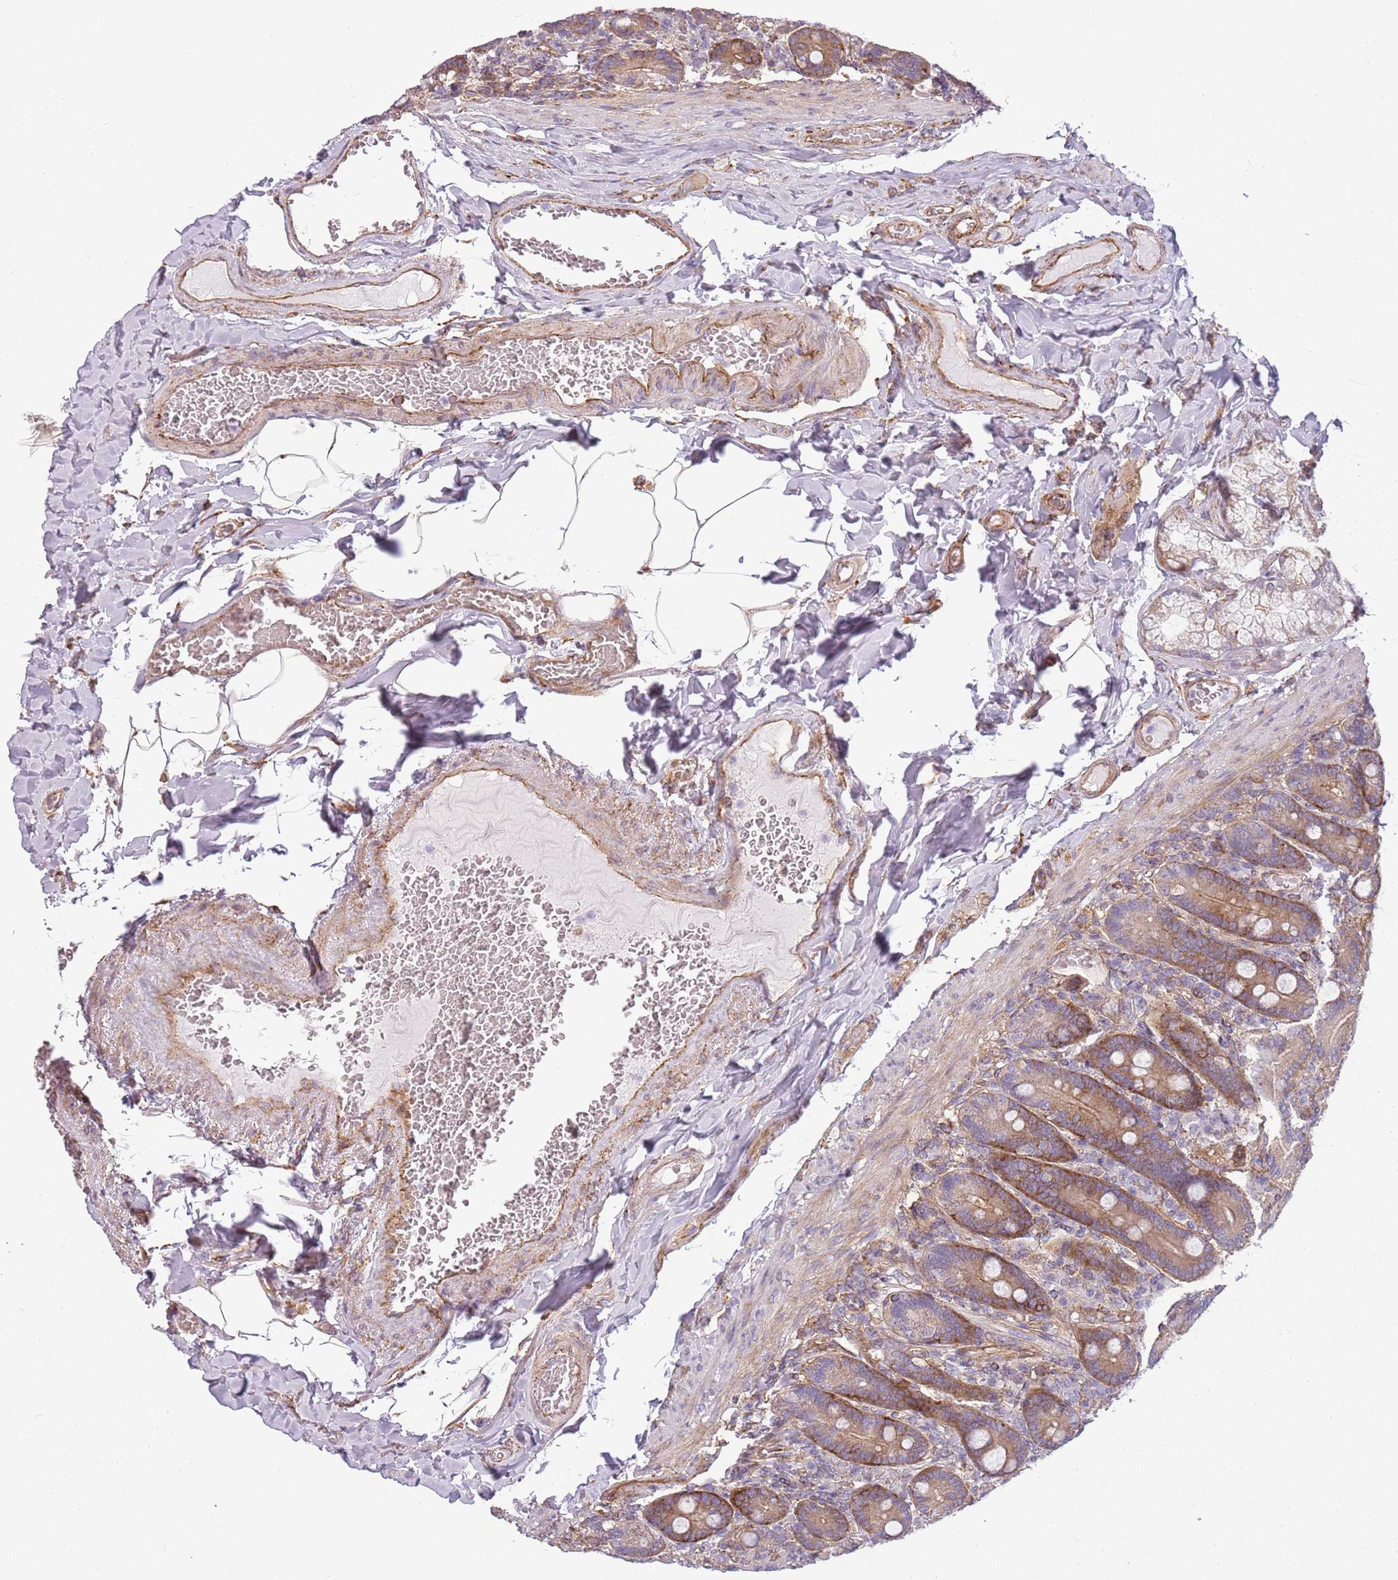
{"staining": {"intensity": "strong", "quantity": "25%-75%", "location": "cytoplasmic/membranous"}, "tissue": "duodenum", "cell_type": "Glandular cells", "image_type": "normal", "snomed": [{"axis": "morphology", "description": "Normal tissue, NOS"}, {"axis": "topography", "description": "Duodenum"}], "caption": "Normal duodenum displays strong cytoplasmic/membranous staining in approximately 25%-75% of glandular cells.", "gene": "SNX1", "patient": {"sex": "female", "age": 62}}